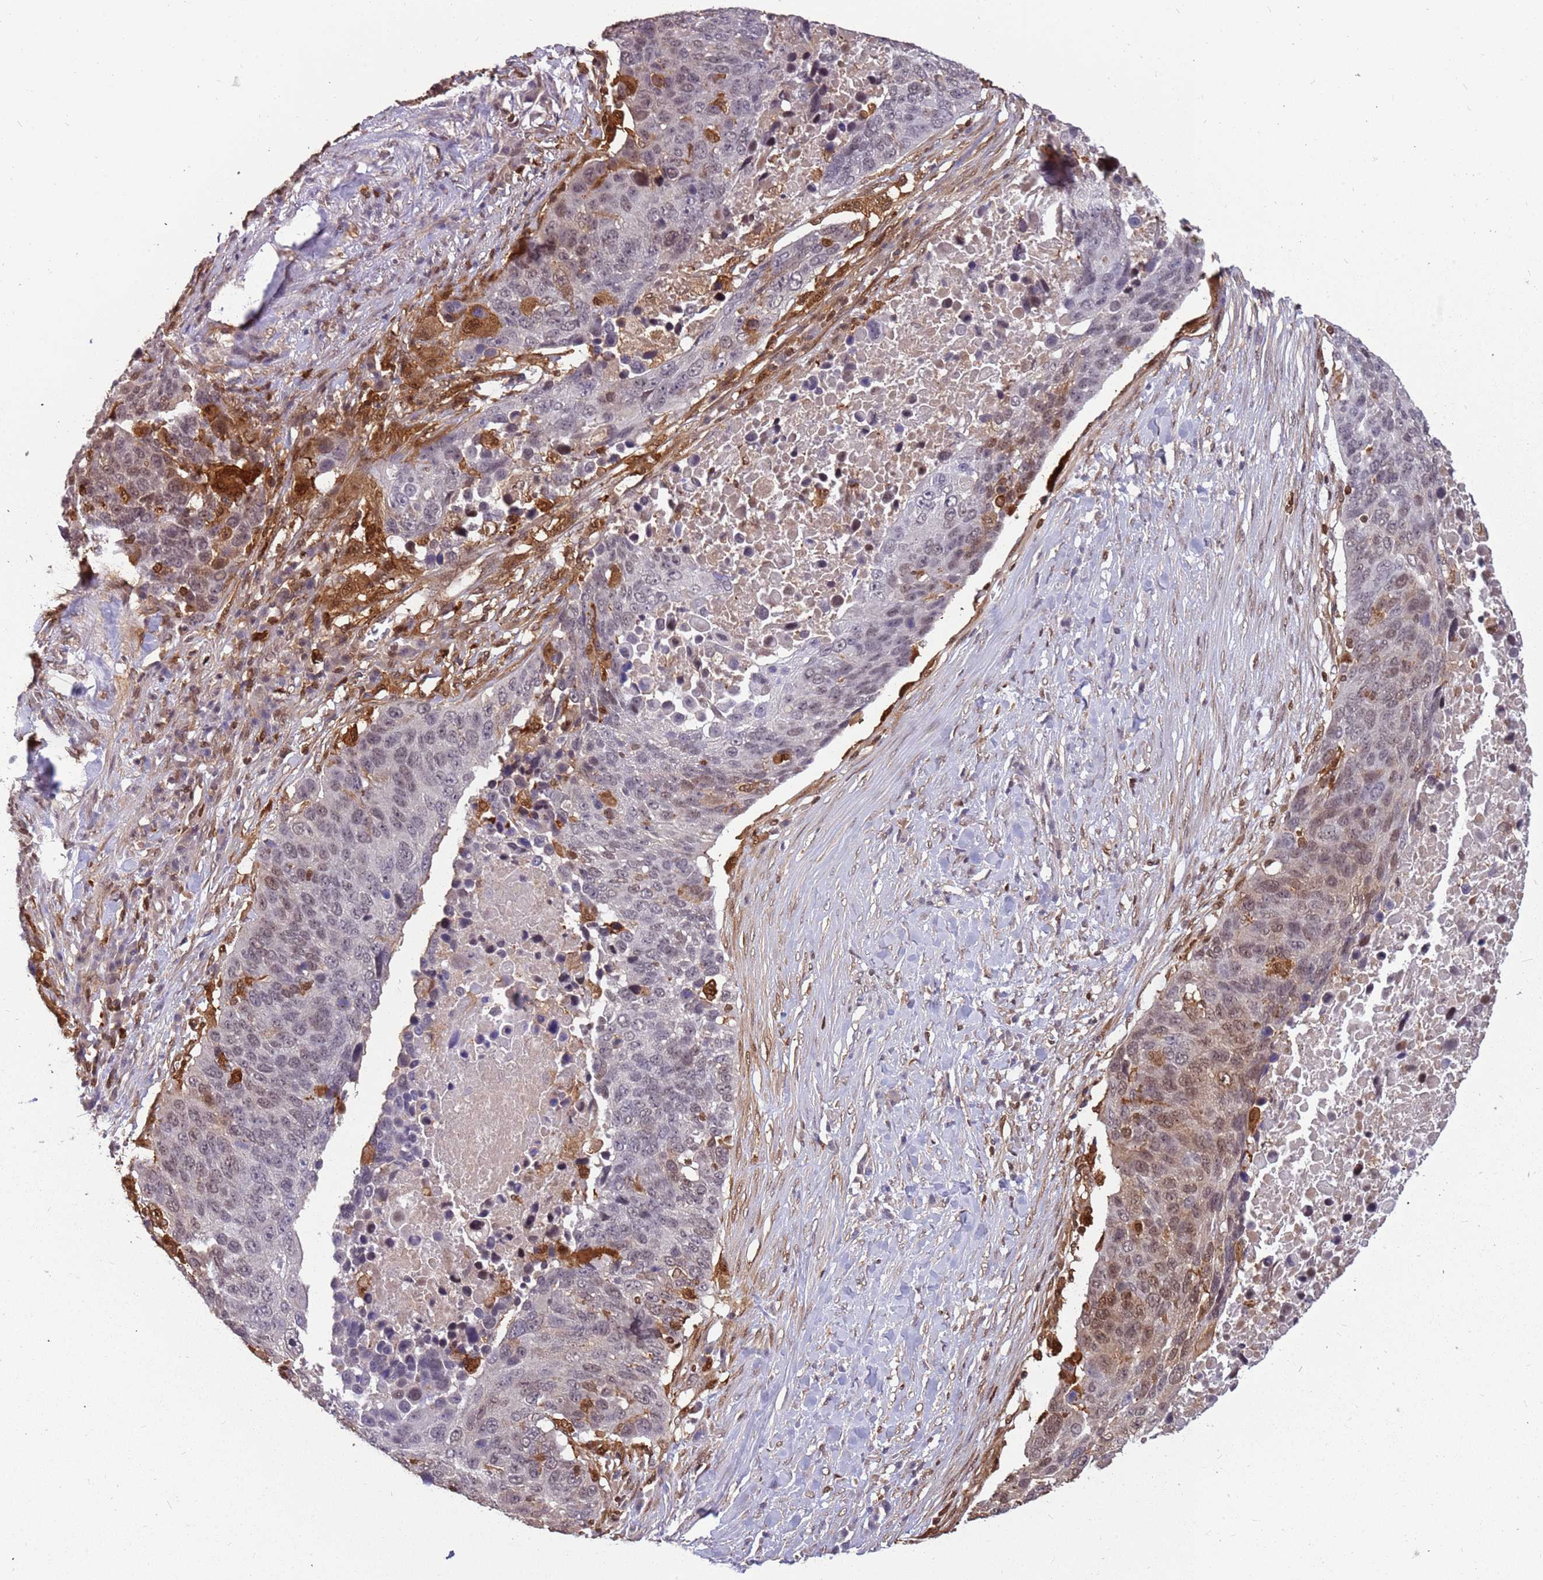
{"staining": {"intensity": "moderate", "quantity": "<25%", "location": "nuclear"}, "tissue": "lung cancer", "cell_type": "Tumor cells", "image_type": "cancer", "snomed": [{"axis": "morphology", "description": "Normal tissue, NOS"}, {"axis": "morphology", "description": "Squamous cell carcinoma, NOS"}, {"axis": "topography", "description": "Lymph node"}, {"axis": "topography", "description": "Lung"}], "caption": "Lung squamous cell carcinoma was stained to show a protein in brown. There is low levels of moderate nuclear staining in approximately <25% of tumor cells.", "gene": "GBP2", "patient": {"sex": "male", "age": 66}}